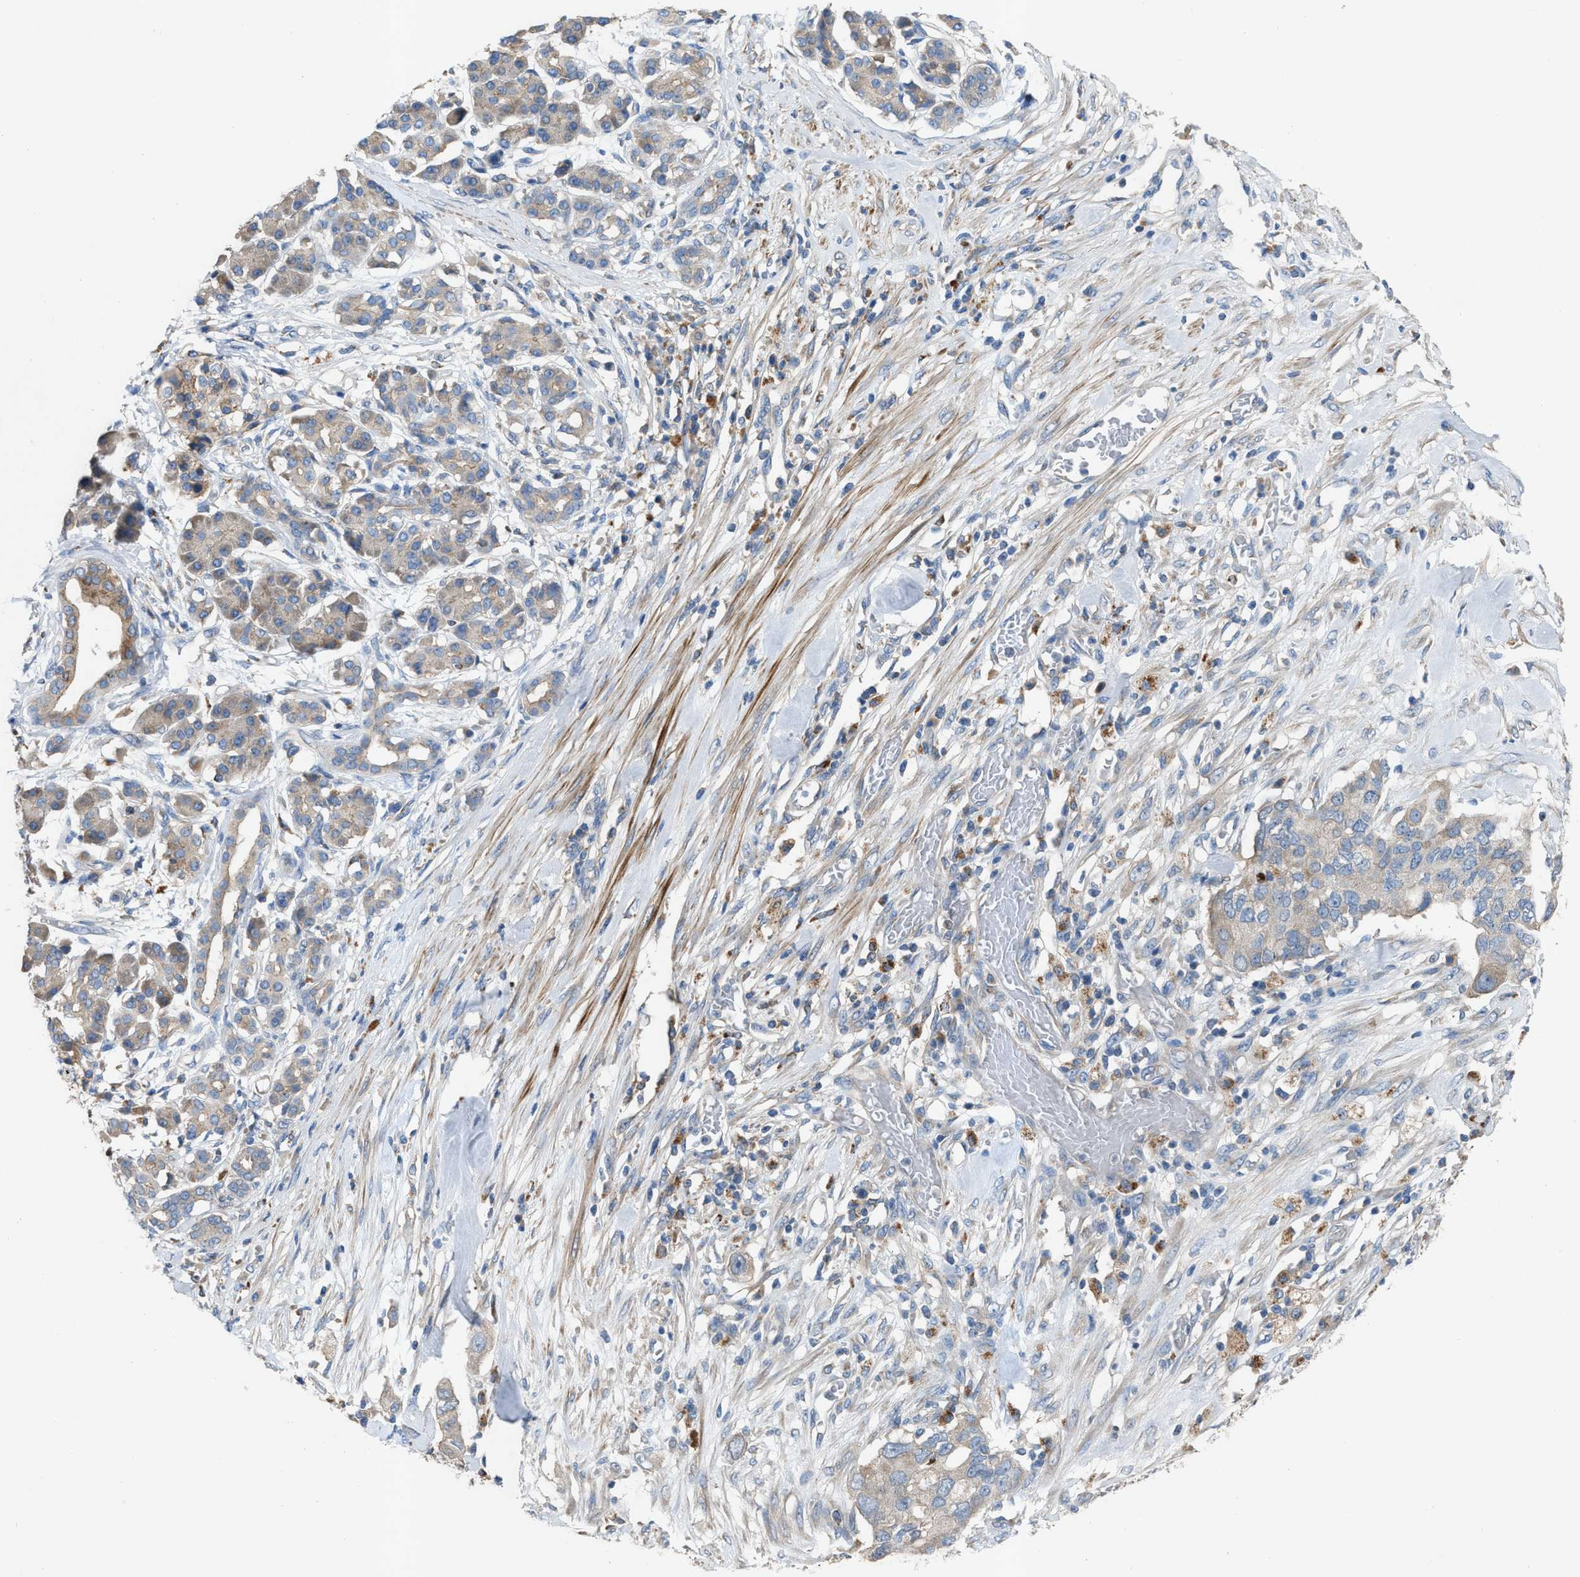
{"staining": {"intensity": "weak", "quantity": "<25%", "location": "cytoplasmic/membranous"}, "tissue": "pancreatic cancer", "cell_type": "Tumor cells", "image_type": "cancer", "snomed": [{"axis": "morphology", "description": "Adenocarcinoma, NOS"}, {"axis": "topography", "description": "Pancreas"}], "caption": "This is a photomicrograph of immunohistochemistry staining of pancreatic cancer (adenocarcinoma), which shows no expression in tumor cells. The staining was performed using DAB to visualize the protein expression in brown, while the nuclei were stained in blue with hematoxylin (Magnification: 20x).", "gene": "AOAH", "patient": {"sex": "female", "age": 56}}